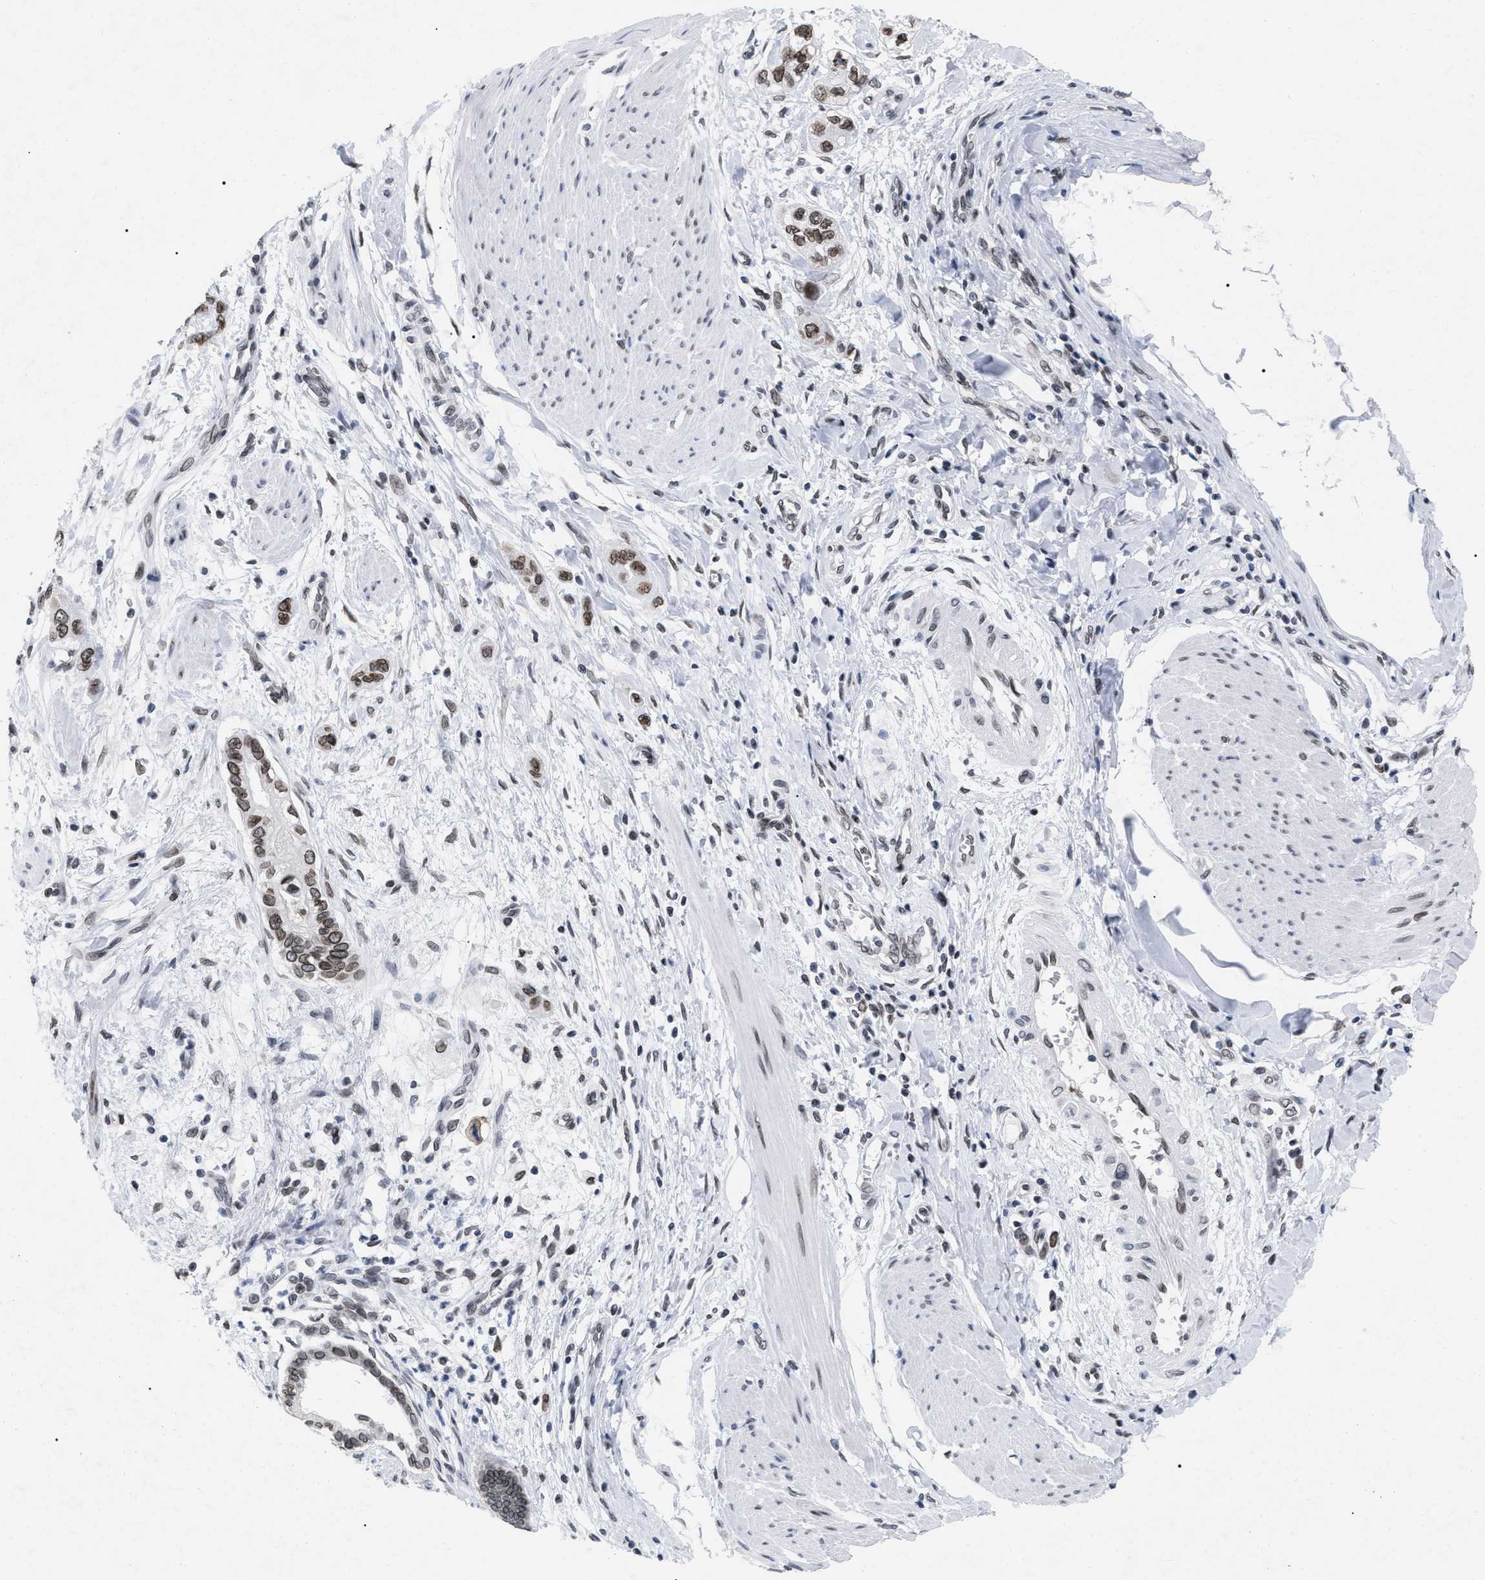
{"staining": {"intensity": "moderate", "quantity": ">75%", "location": "cytoplasmic/membranous,nuclear"}, "tissue": "pancreatic cancer", "cell_type": "Tumor cells", "image_type": "cancer", "snomed": [{"axis": "morphology", "description": "Adenocarcinoma, NOS"}, {"axis": "topography", "description": "Pancreas"}], "caption": "A medium amount of moderate cytoplasmic/membranous and nuclear staining is identified in about >75% of tumor cells in pancreatic cancer (adenocarcinoma) tissue.", "gene": "TPR", "patient": {"sex": "male", "age": 74}}